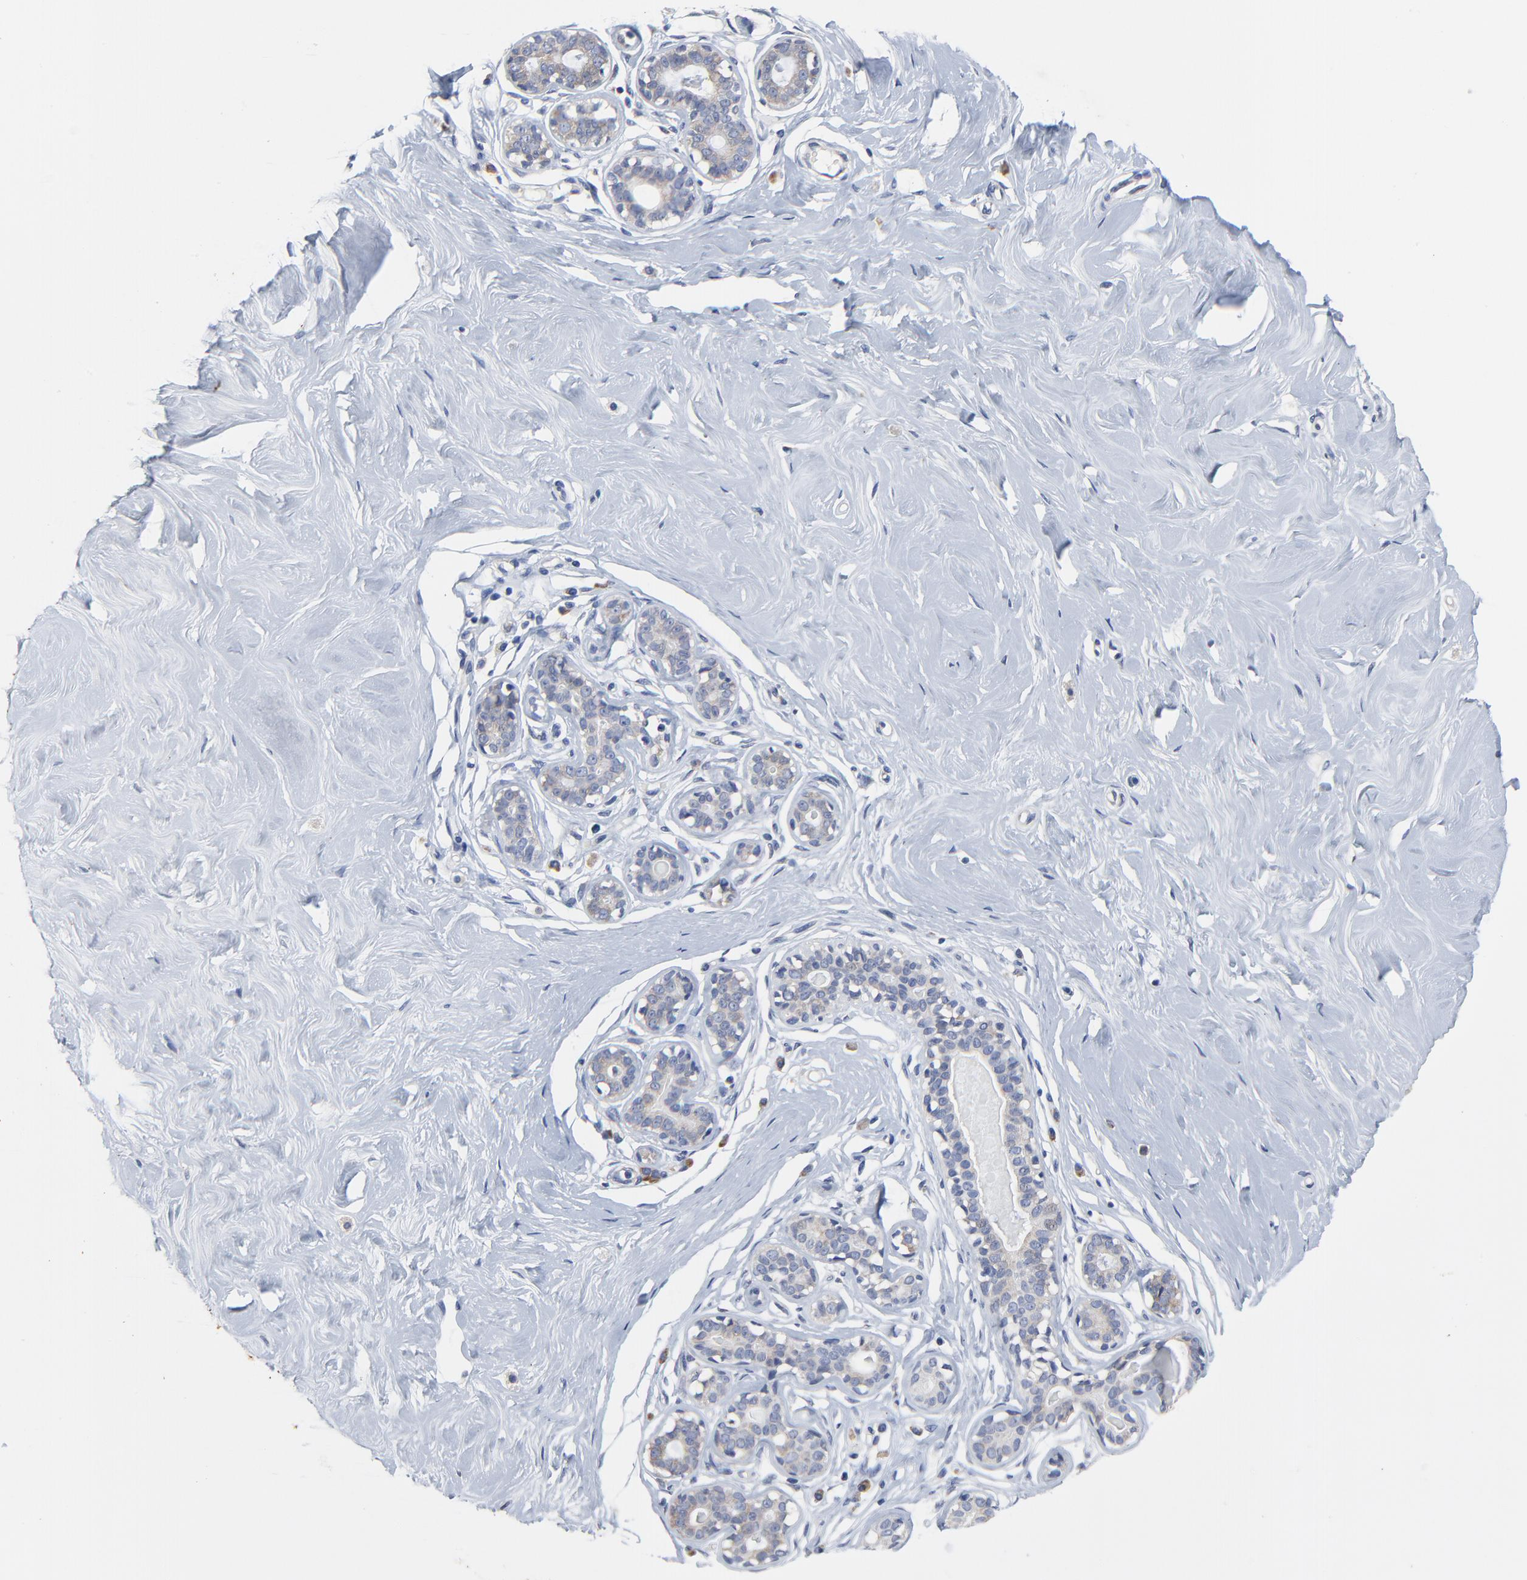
{"staining": {"intensity": "negative", "quantity": "none", "location": "none"}, "tissue": "breast", "cell_type": "Adipocytes", "image_type": "normal", "snomed": [{"axis": "morphology", "description": "Normal tissue, NOS"}, {"axis": "topography", "description": "Breast"}], "caption": "This histopathology image is of unremarkable breast stained with immunohistochemistry (IHC) to label a protein in brown with the nuclei are counter-stained blue. There is no positivity in adipocytes. Nuclei are stained in blue.", "gene": "VAV2", "patient": {"sex": "female", "age": 23}}